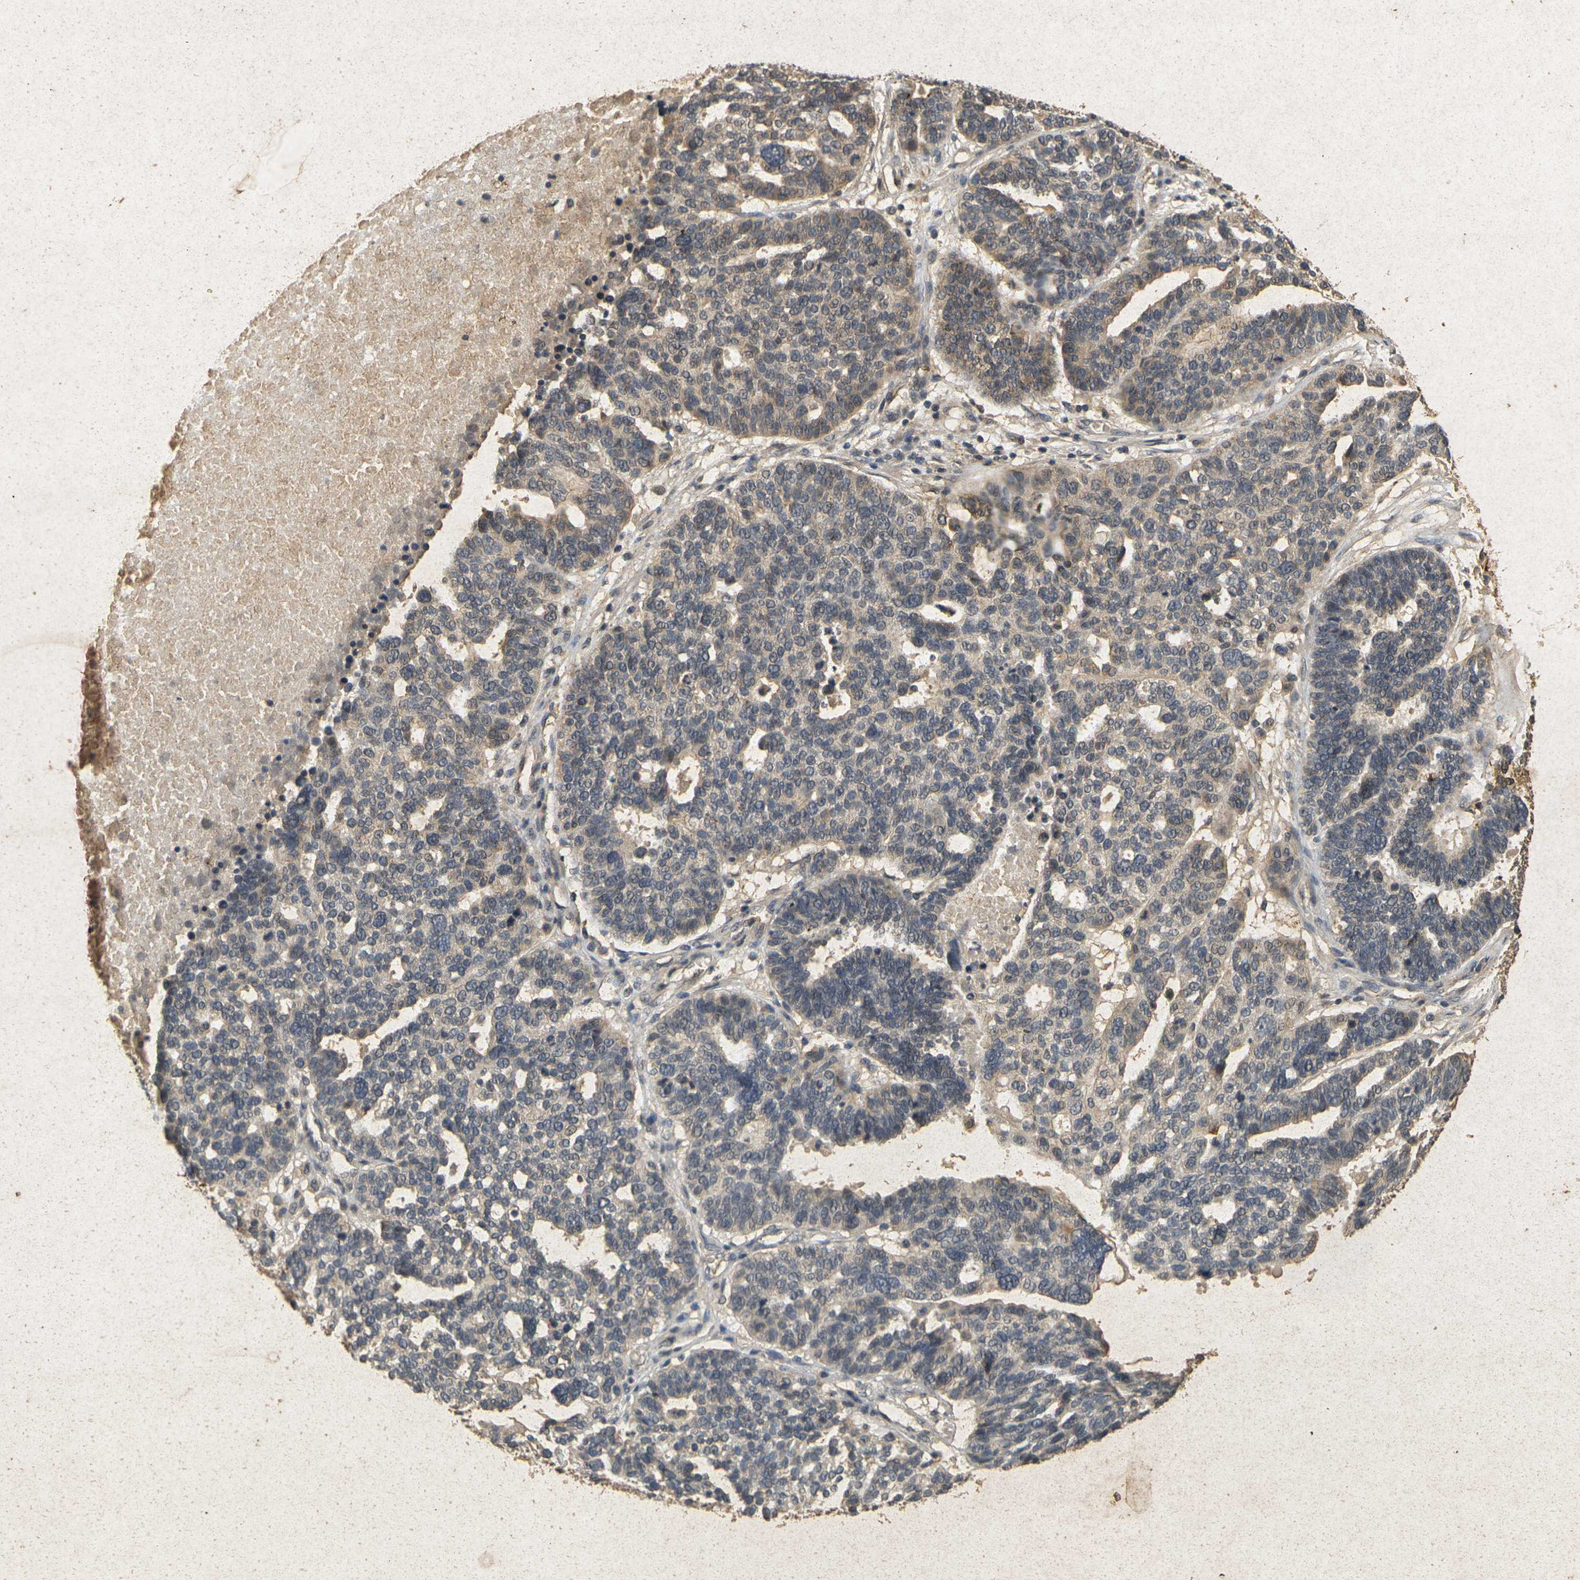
{"staining": {"intensity": "weak", "quantity": "25%-75%", "location": "cytoplasmic/membranous"}, "tissue": "ovarian cancer", "cell_type": "Tumor cells", "image_type": "cancer", "snomed": [{"axis": "morphology", "description": "Cystadenocarcinoma, serous, NOS"}, {"axis": "topography", "description": "Ovary"}], "caption": "Weak cytoplasmic/membranous positivity is present in approximately 25%-75% of tumor cells in ovarian serous cystadenocarcinoma.", "gene": "ERN1", "patient": {"sex": "female", "age": 59}}